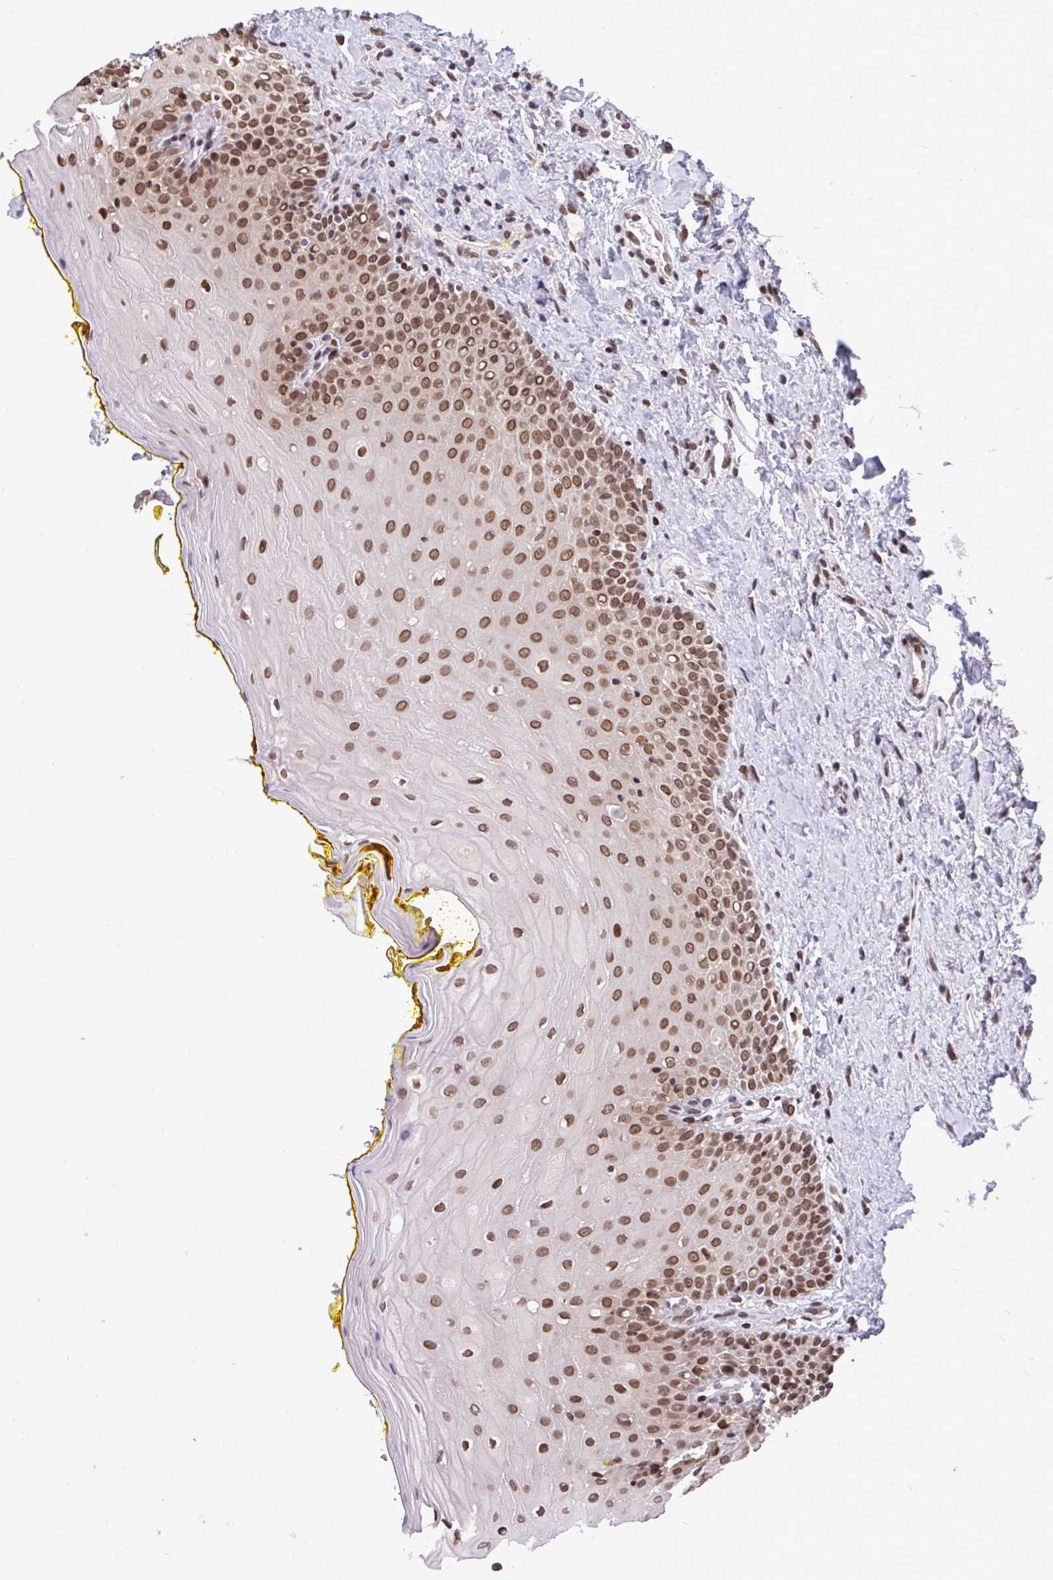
{"staining": {"intensity": "moderate", "quantity": ">75%", "location": "nuclear"}, "tissue": "oral mucosa", "cell_type": "Squamous epithelial cells", "image_type": "normal", "snomed": [{"axis": "morphology", "description": "Normal tissue, NOS"}, {"axis": "morphology", "description": "Squamous cell carcinoma, NOS"}, {"axis": "topography", "description": "Oral tissue"}, {"axis": "topography", "description": "Head-Neck"}], "caption": "Protein positivity by immunohistochemistry (IHC) reveals moderate nuclear positivity in approximately >75% of squamous epithelial cells in normal oral mucosa. (Stains: DAB (3,3'-diaminobenzidine) in brown, nuclei in blue, Microscopy: brightfield microscopy at high magnification).", "gene": "JPT1", "patient": {"sex": "female", "age": 70}}